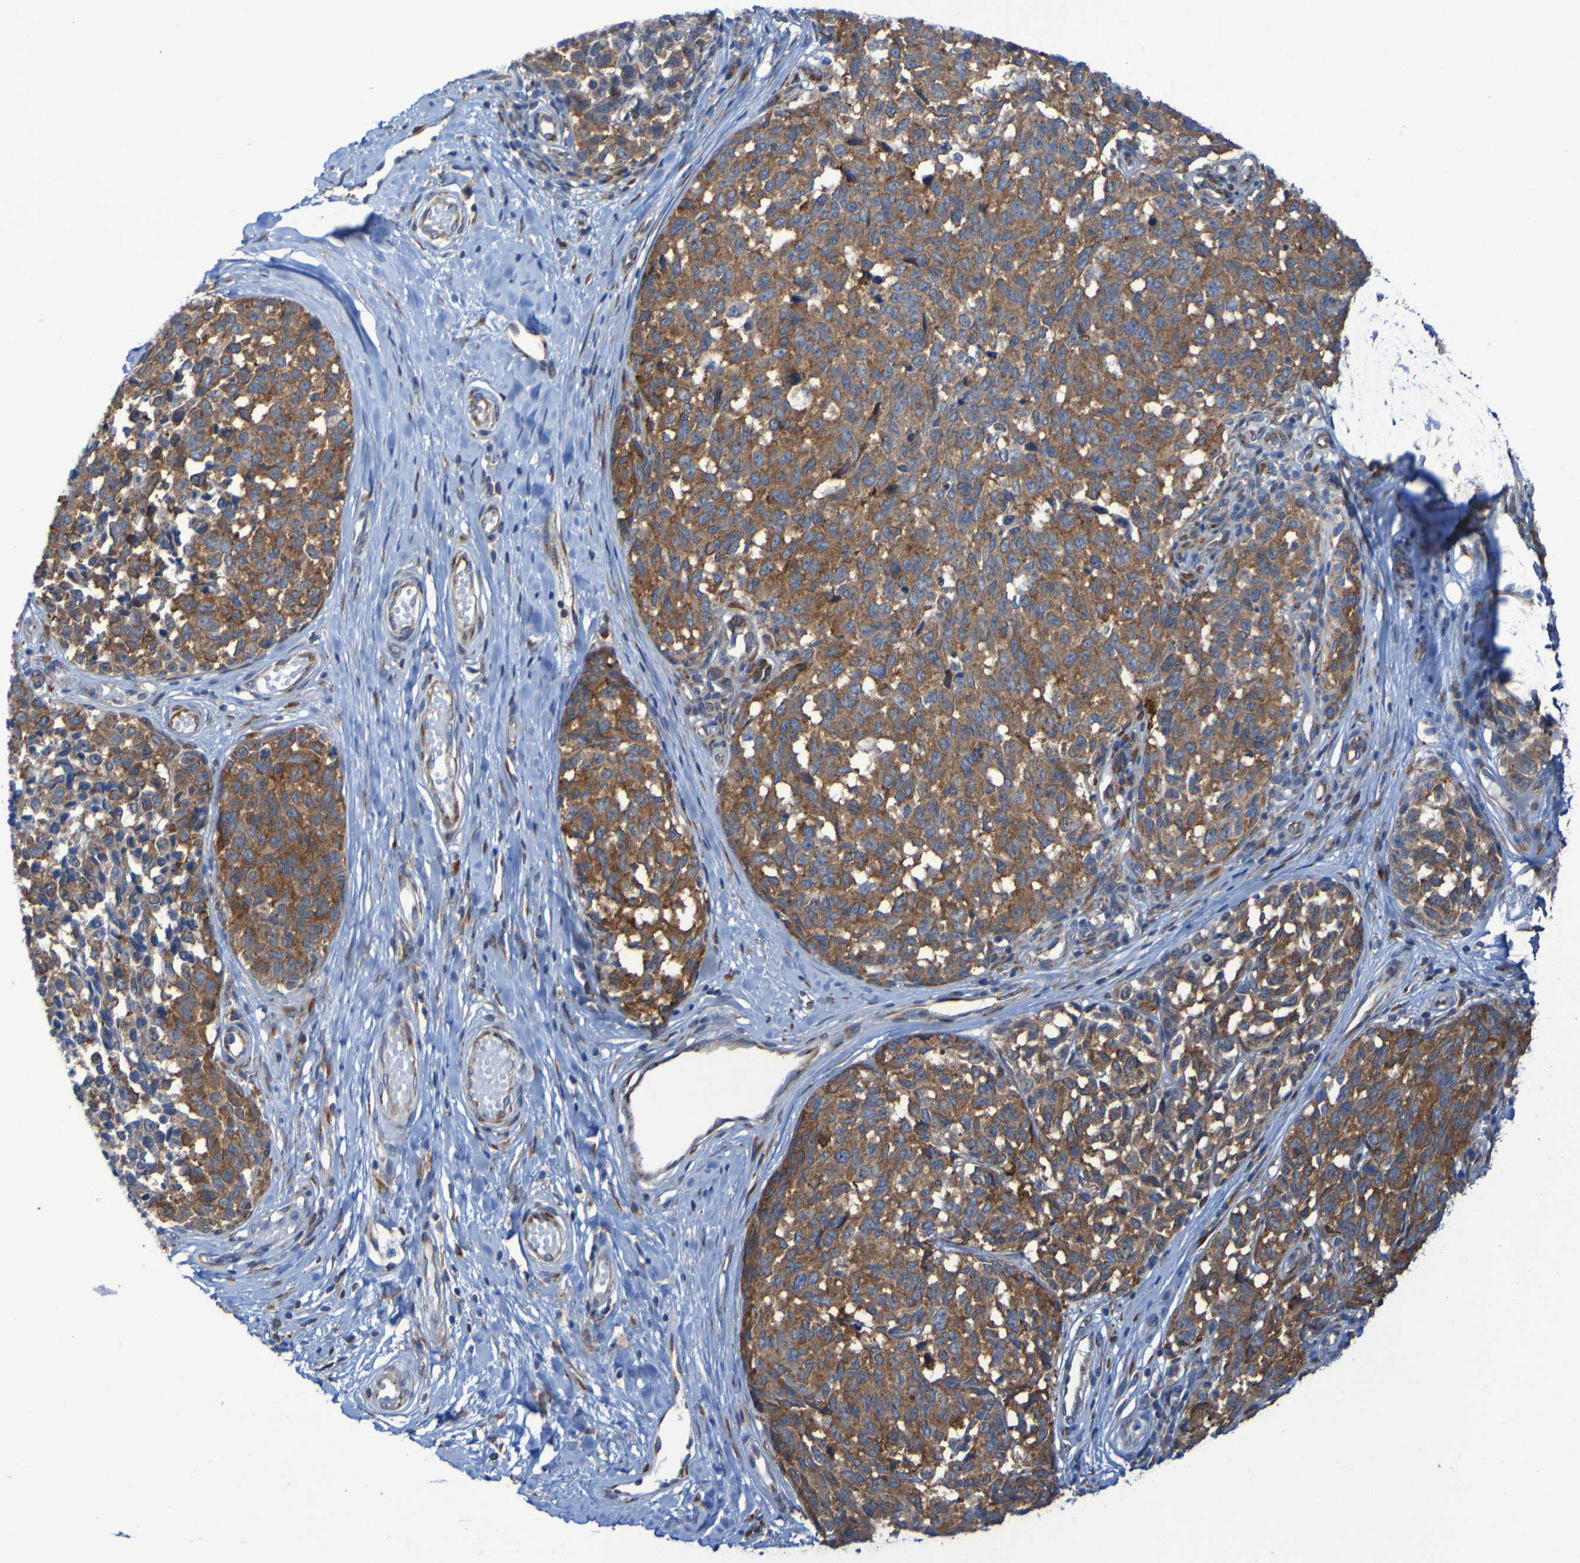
{"staining": {"intensity": "moderate", "quantity": ">75%", "location": "cytoplasmic/membranous"}, "tissue": "melanoma", "cell_type": "Tumor cells", "image_type": "cancer", "snomed": [{"axis": "morphology", "description": "Malignant melanoma, NOS"}, {"axis": "topography", "description": "Skin"}], "caption": "A brown stain shows moderate cytoplasmic/membranous expression of a protein in human malignant melanoma tumor cells.", "gene": "FKBP3", "patient": {"sex": "female", "age": 64}}